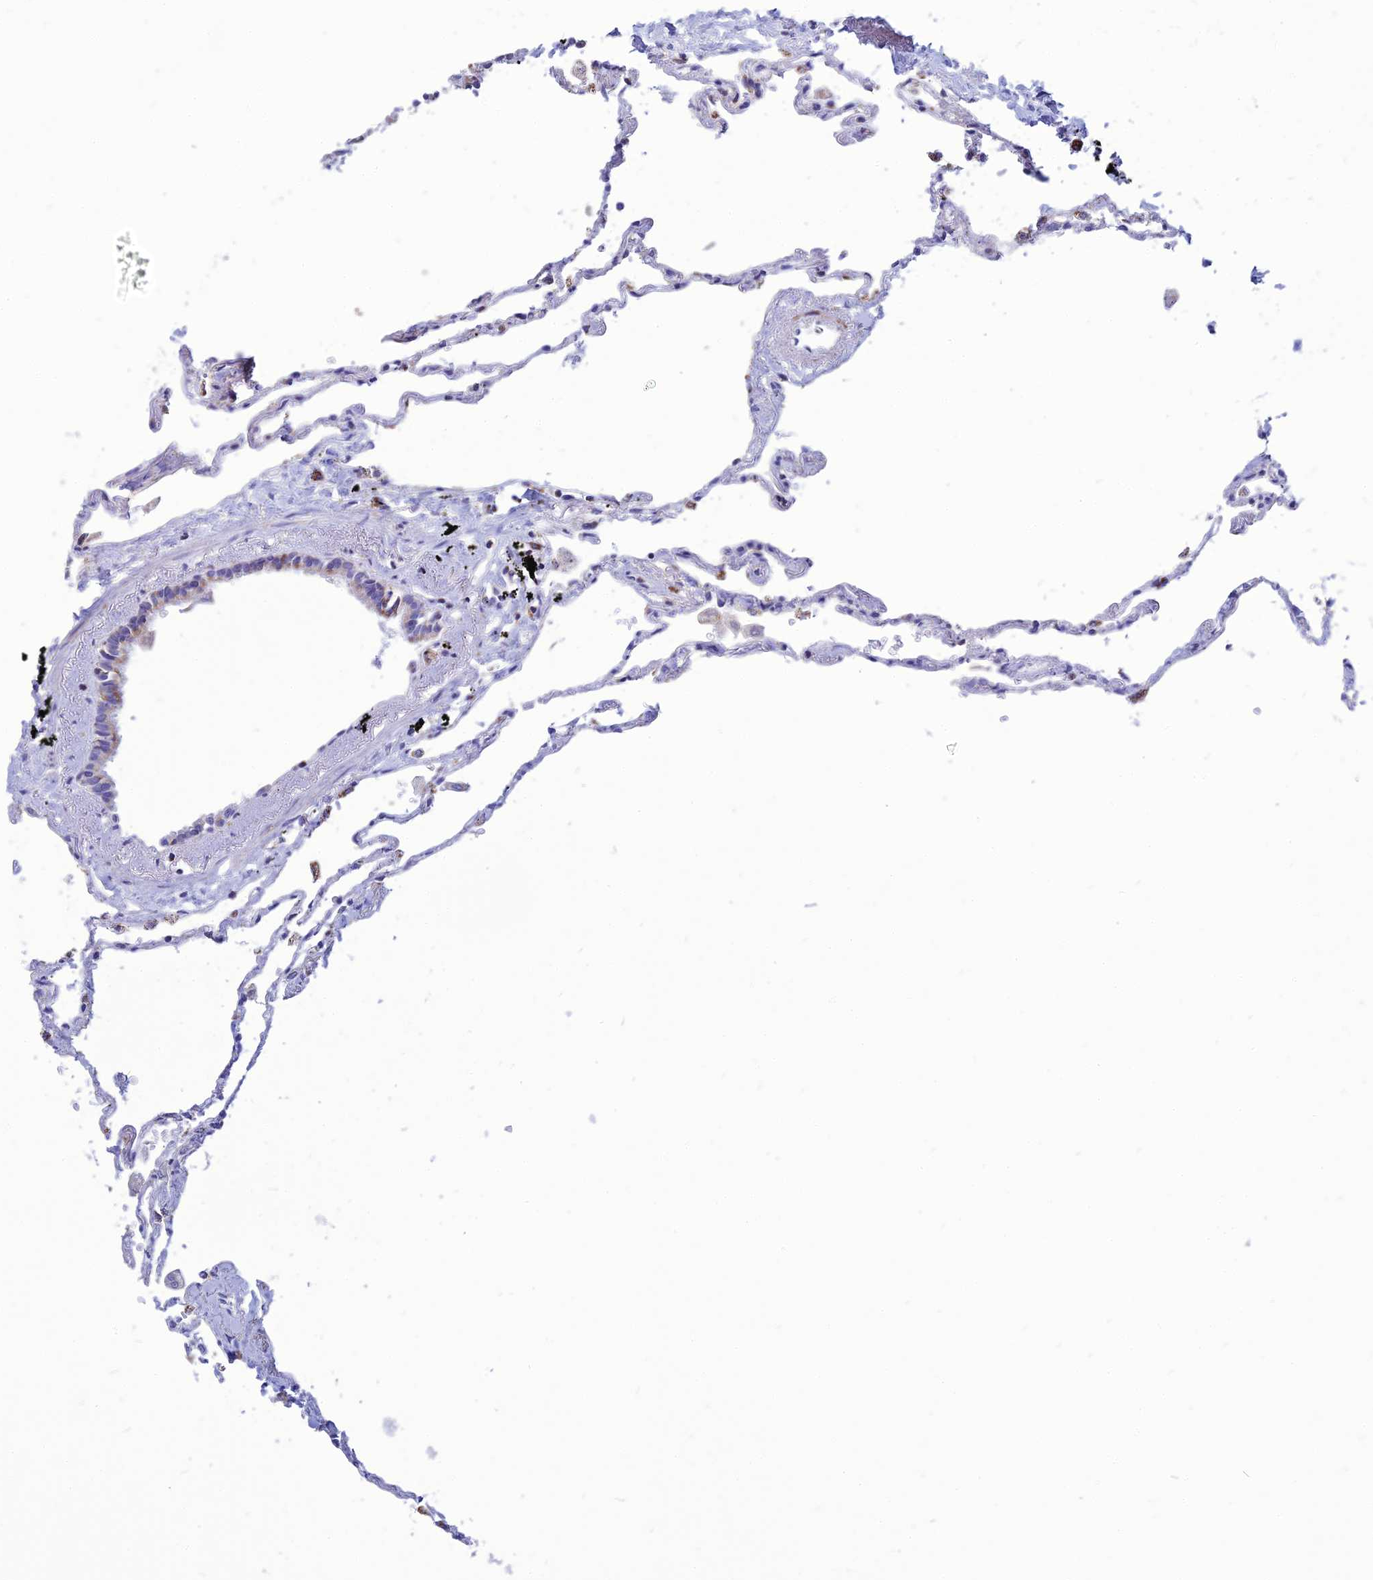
{"staining": {"intensity": "moderate", "quantity": "<25%", "location": "cytoplasmic/membranous"}, "tissue": "lung", "cell_type": "Alveolar cells", "image_type": "normal", "snomed": [{"axis": "morphology", "description": "Normal tissue, NOS"}, {"axis": "topography", "description": "Lung"}], "caption": "A low amount of moderate cytoplasmic/membranous expression is appreciated in about <25% of alveolar cells in unremarkable lung.", "gene": "PACC1", "patient": {"sex": "female", "age": 67}}